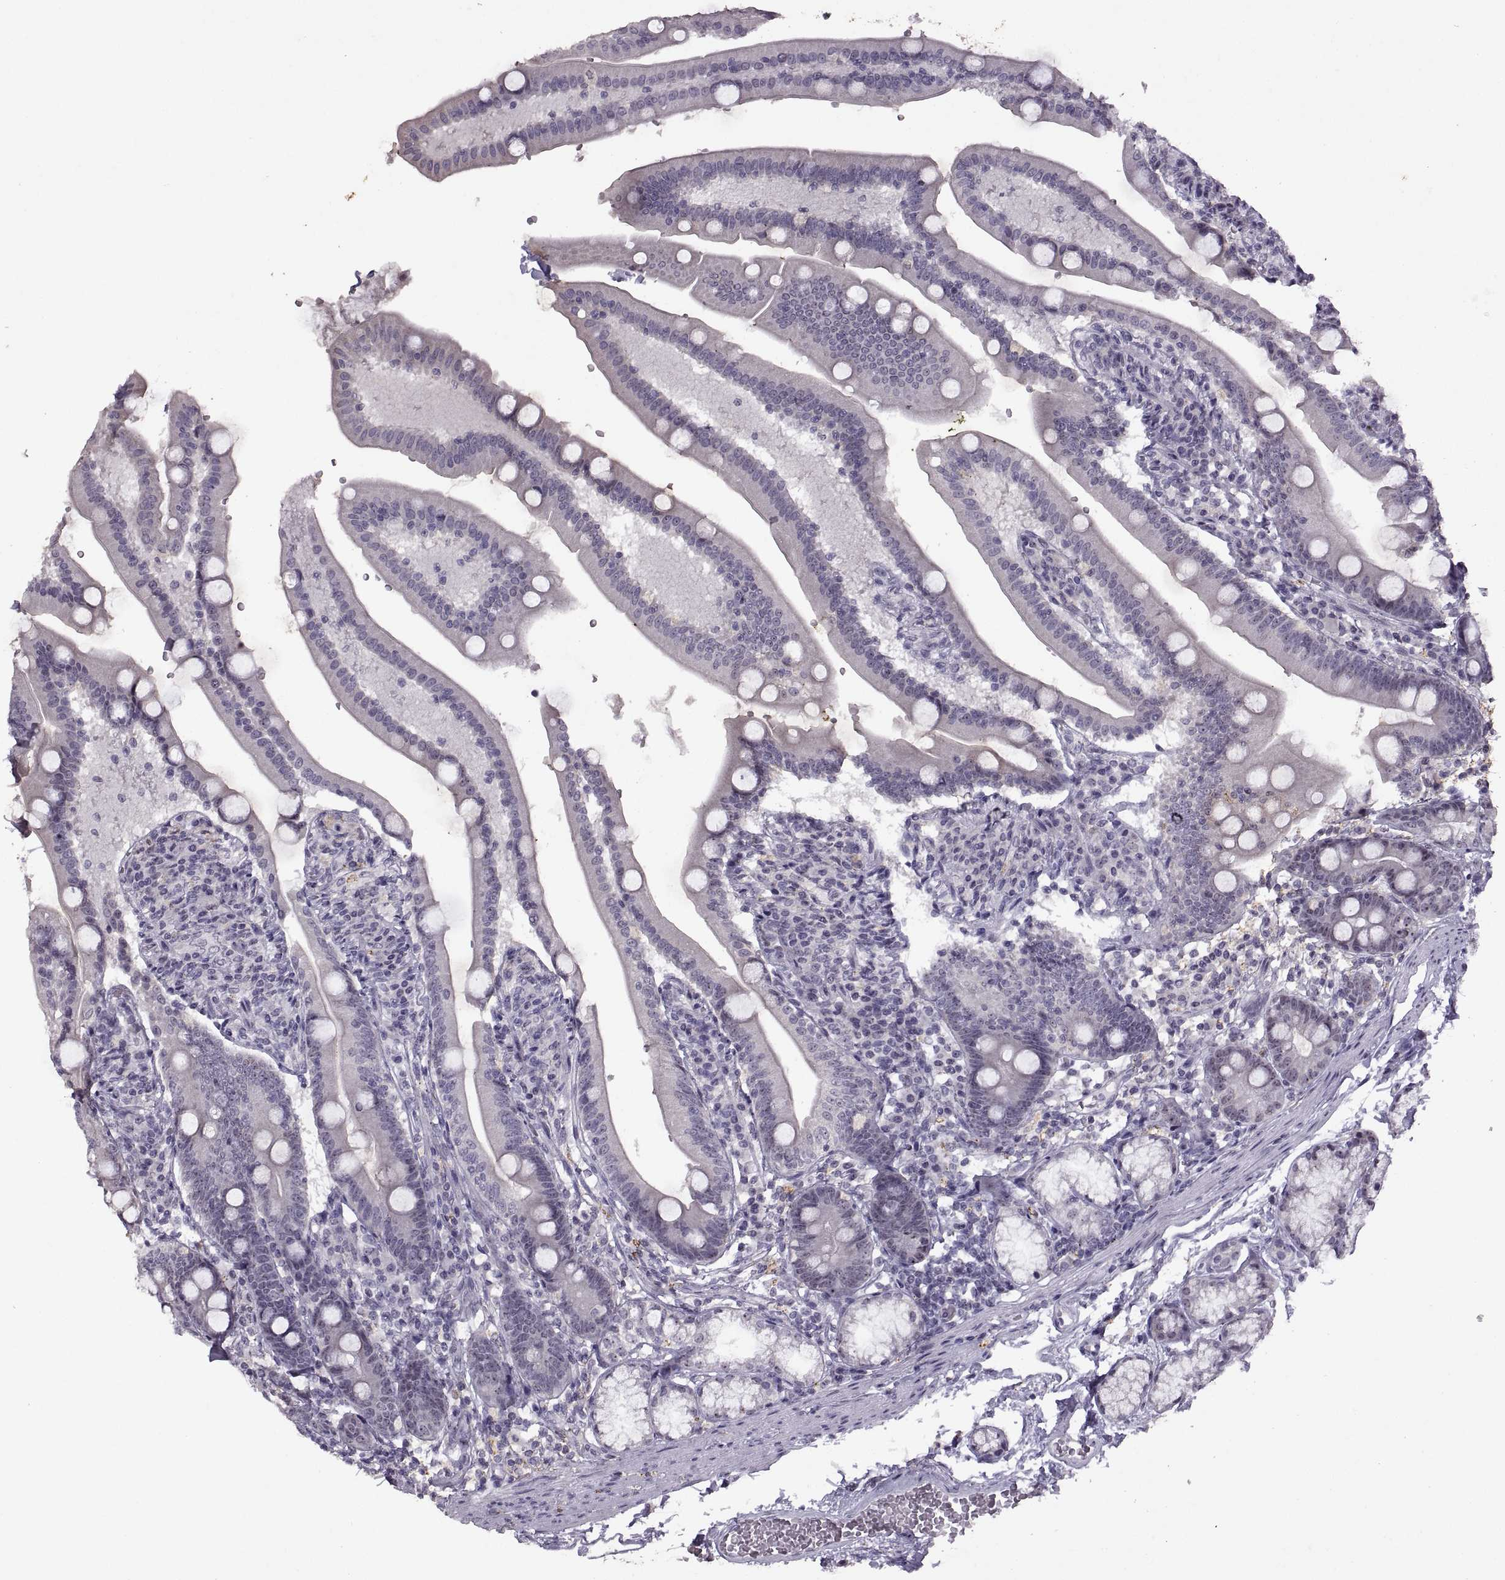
{"staining": {"intensity": "weak", "quantity": "<25%", "location": "nuclear"}, "tissue": "duodenum", "cell_type": "Glandular cells", "image_type": "normal", "snomed": [{"axis": "morphology", "description": "Normal tissue, NOS"}, {"axis": "topography", "description": "Duodenum"}], "caption": "DAB immunohistochemical staining of benign duodenum displays no significant positivity in glandular cells. (DAB (3,3'-diaminobenzidine) IHC visualized using brightfield microscopy, high magnification).", "gene": "SINHCAF", "patient": {"sex": "female", "age": 67}}